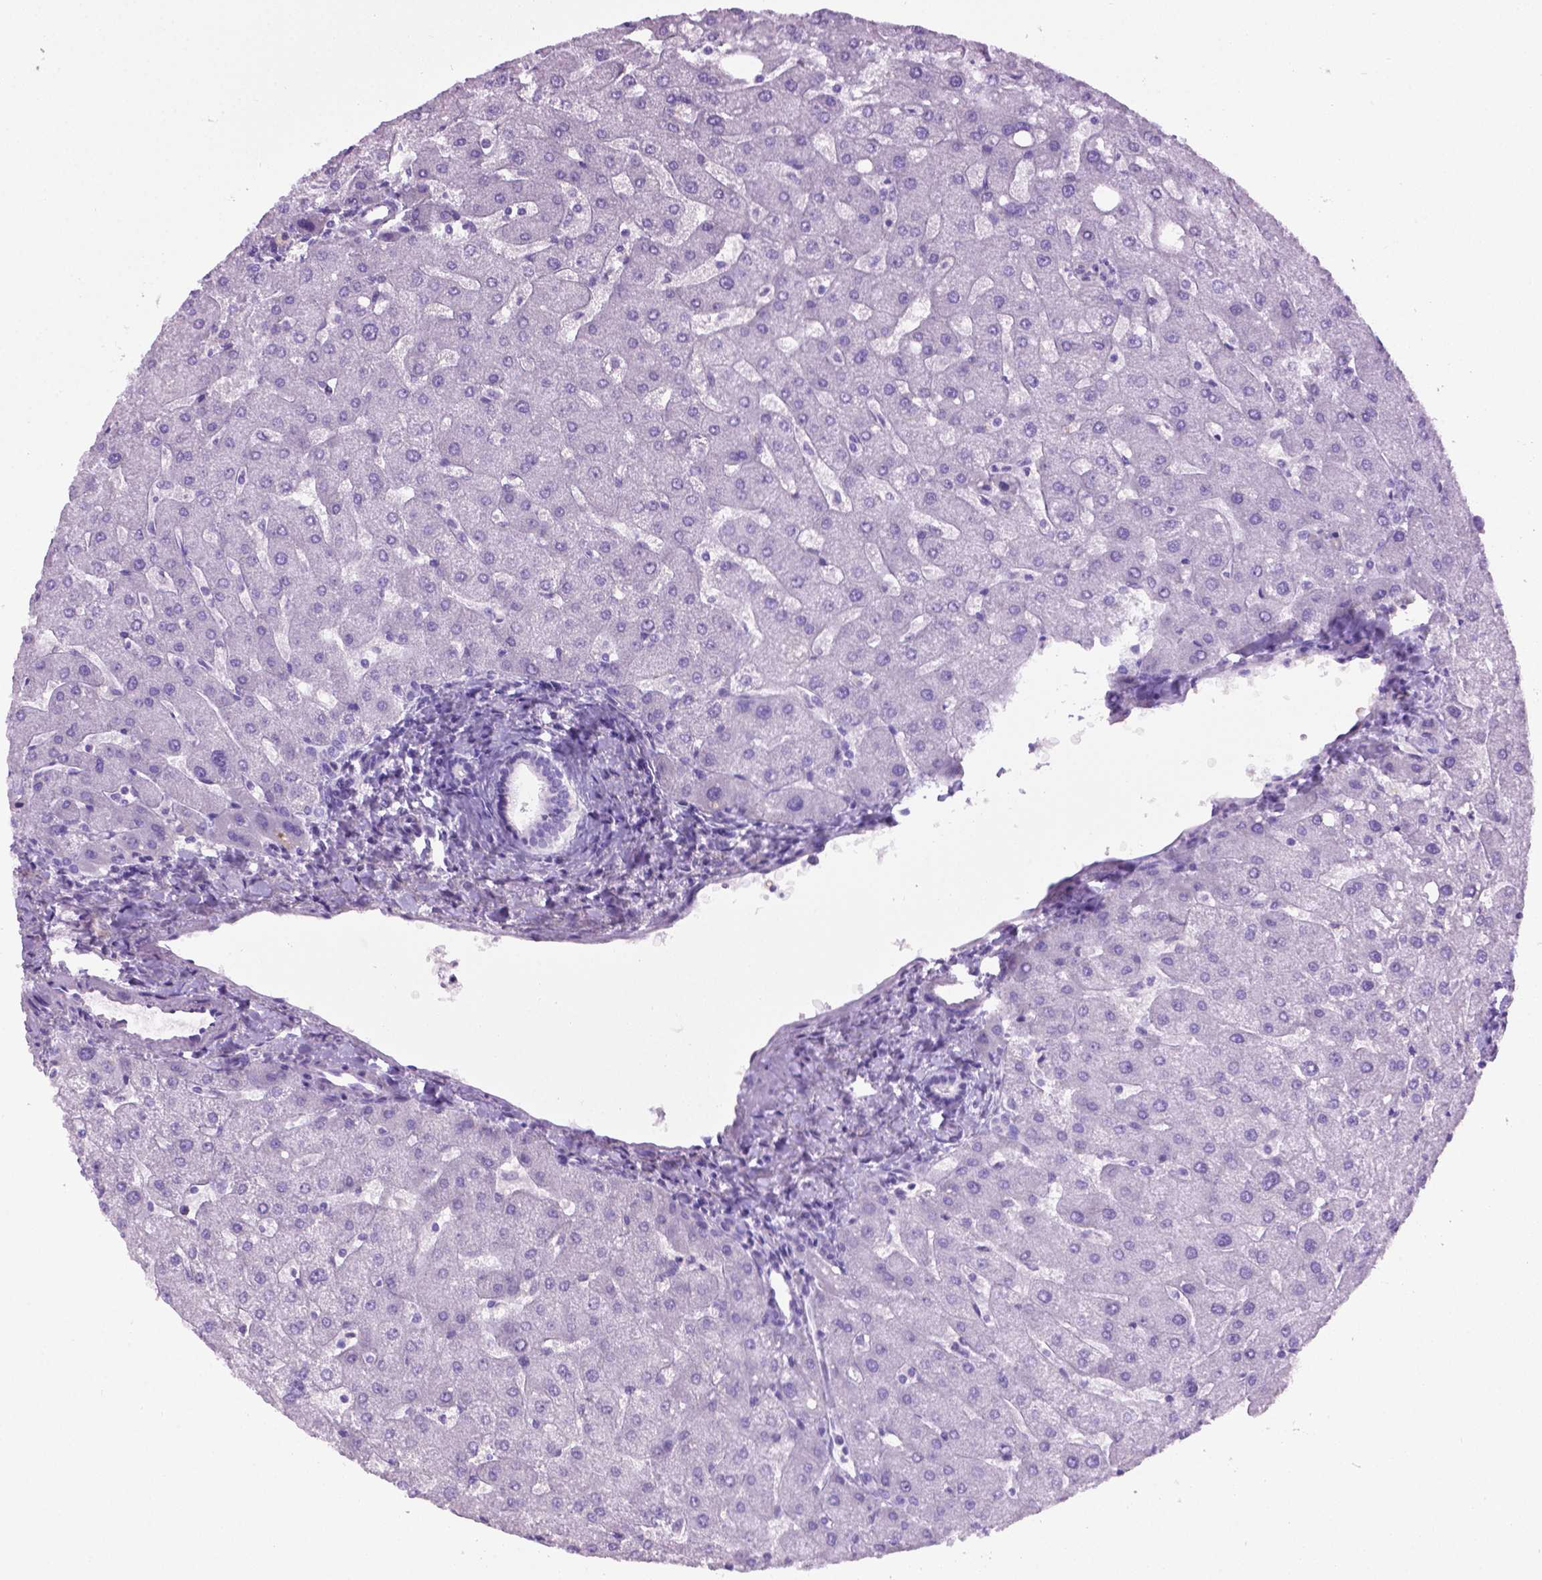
{"staining": {"intensity": "negative", "quantity": "none", "location": "none"}, "tissue": "liver", "cell_type": "Cholangiocytes", "image_type": "normal", "snomed": [{"axis": "morphology", "description": "Normal tissue, NOS"}, {"axis": "topography", "description": "Liver"}], "caption": "This is a photomicrograph of immunohistochemistry staining of unremarkable liver, which shows no positivity in cholangiocytes. (DAB IHC, high magnification).", "gene": "LELP1", "patient": {"sex": "male", "age": 67}}